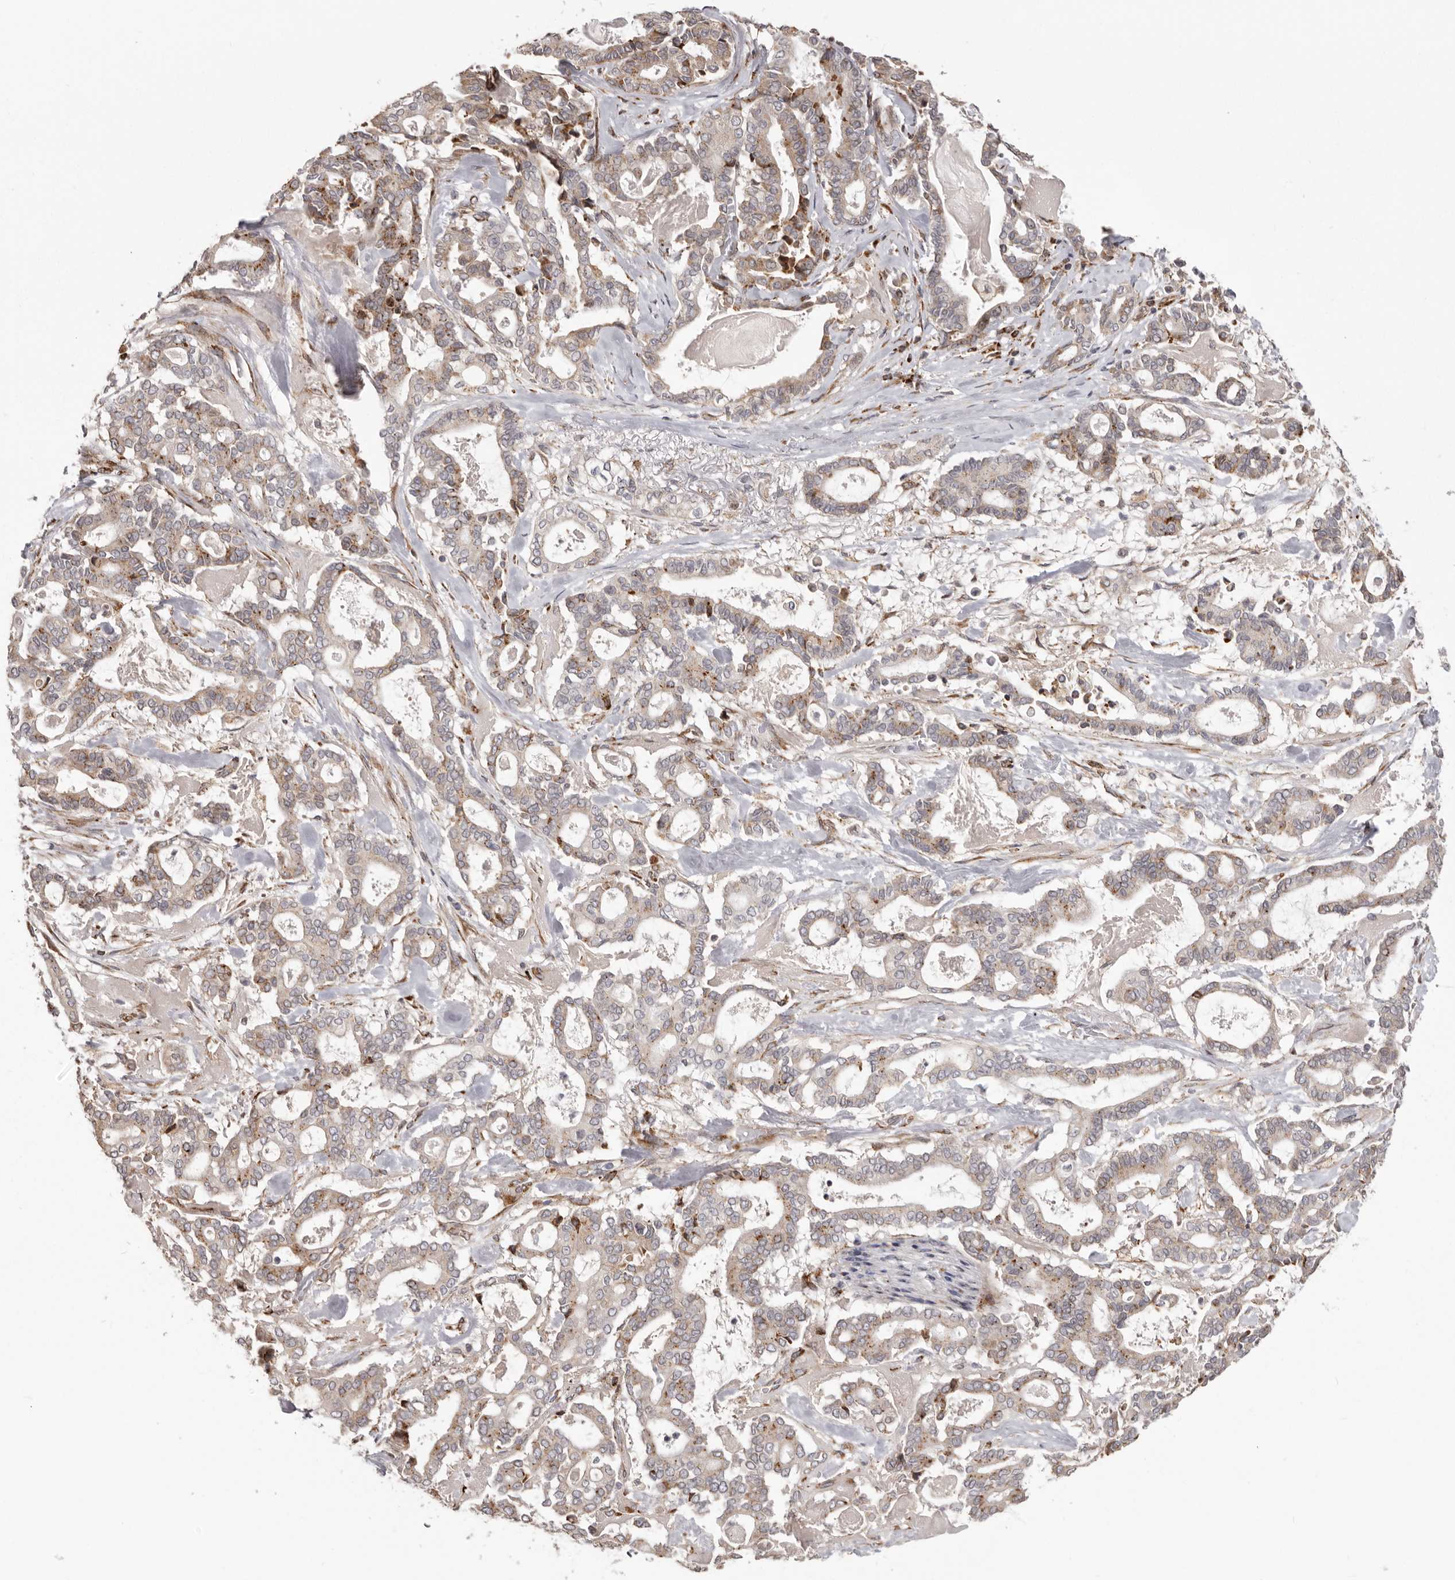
{"staining": {"intensity": "weak", "quantity": "25%-75%", "location": "cytoplasmic/membranous"}, "tissue": "pancreatic cancer", "cell_type": "Tumor cells", "image_type": "cancer", "snomed": [{"axis": "morphology", "description": "Adenocarcinoma, NOS"}, {"axis": "topography", "description": "Pancreas"}], "caption": "Immunohistochemical staining of pancreatic cancer (adenocarcinoma) shows low levels of weak cytoplasmic/membranous protein positivity in approximately 25%-75% of tumor cells.", "gene": "NUP43", "patient": {"sex": "male", "age": 63}}